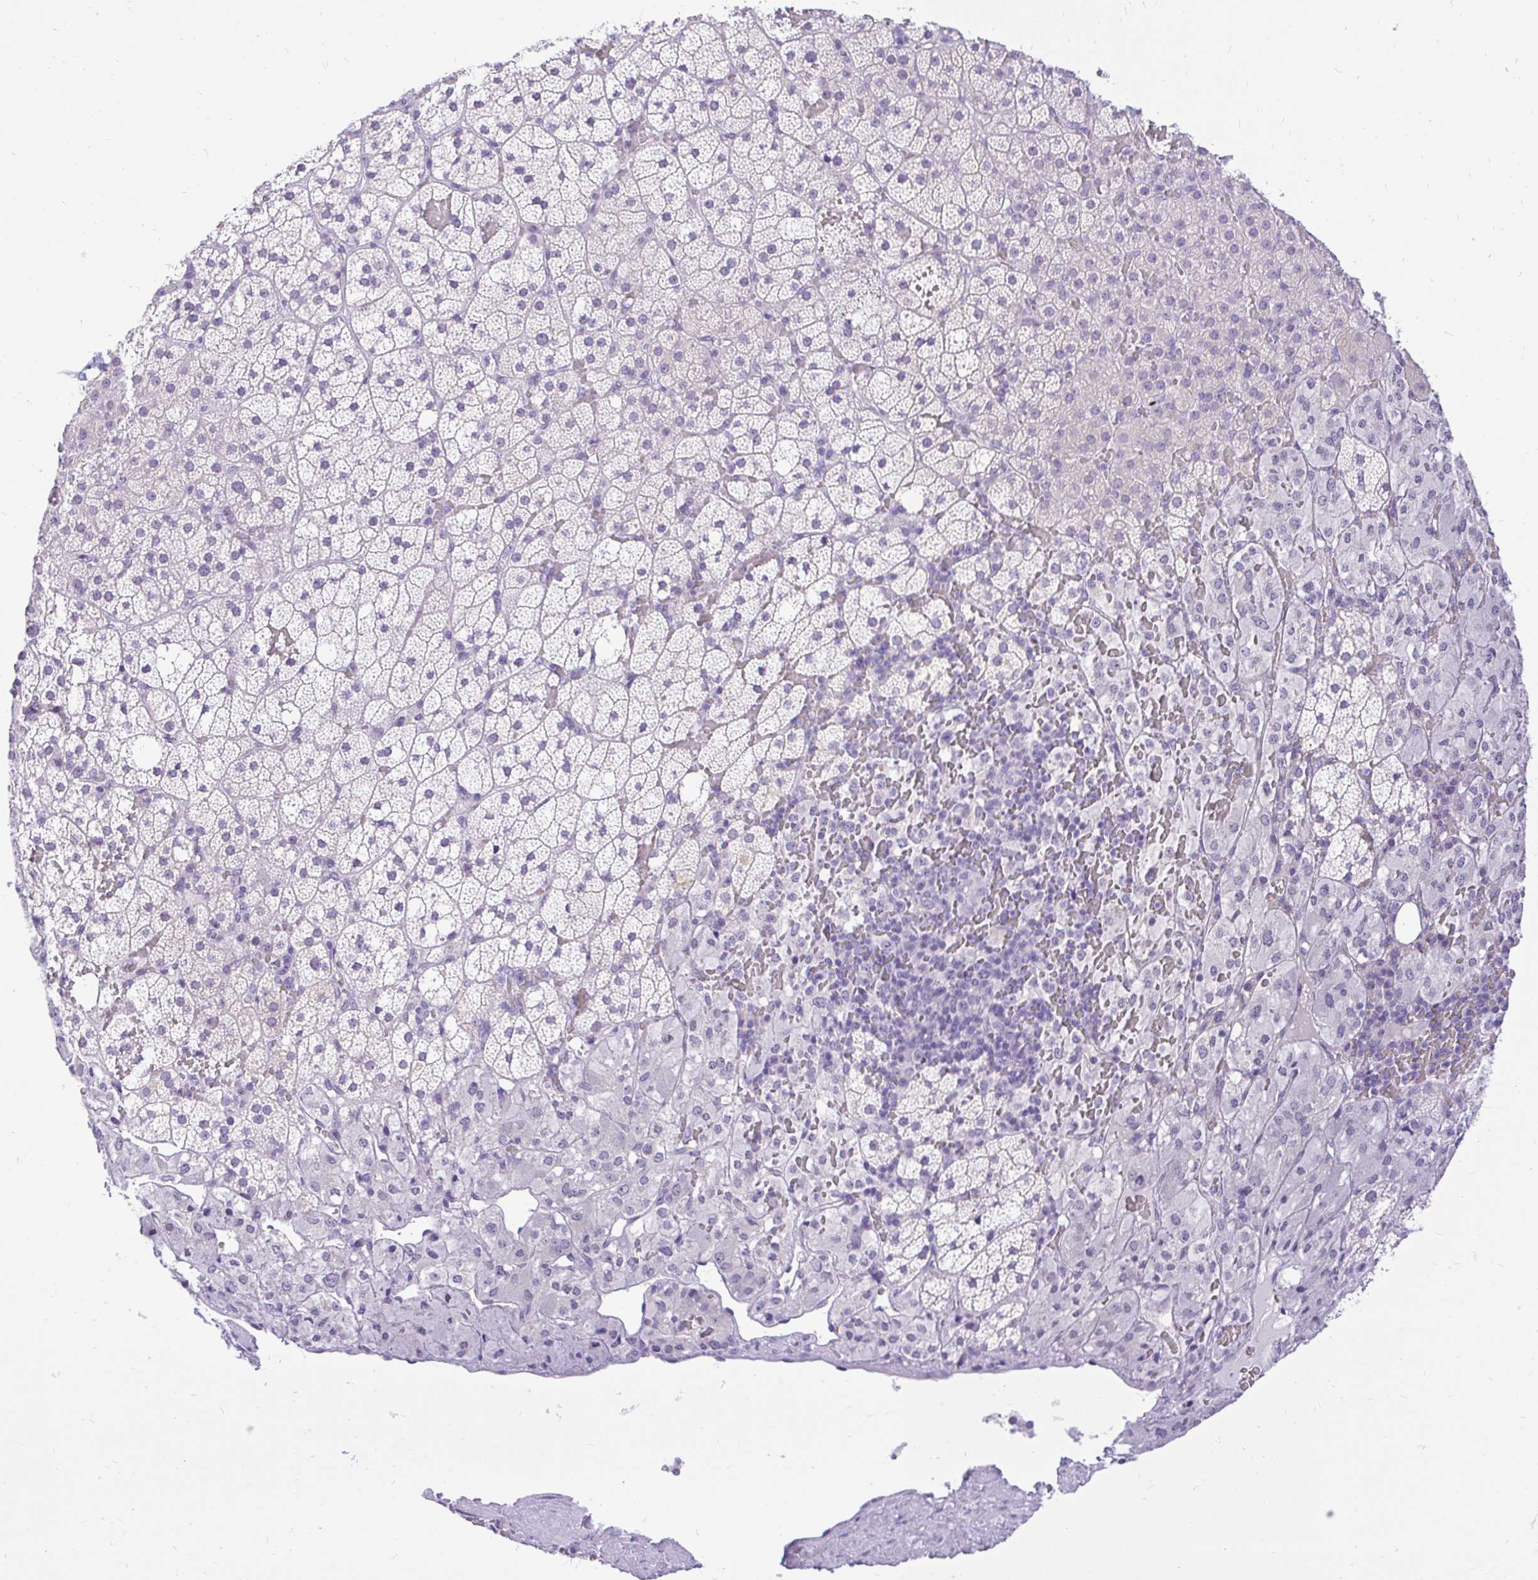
{"staining": {"intensity": "negative", "quantity": "none", "location": "none"}, "tissue": "adrenal gland", "cell_type": "Glandular cells", "image_type": "normal", "snomed": [{"axis": "morphology", "description": "Normal tissue, NOS"}, {"axis": "topography", "description": "Adrenal gland"}], "caption": "Benign adrenal gland was stained to show a protein in brown. There is no significant expression in glandular cells. (DAB (3,3'-diaminobenzidine) immunohistochemistry (IHC), high magnification).", "gene": "FATE1", "patient": {"sex": "male", "age": 53}}